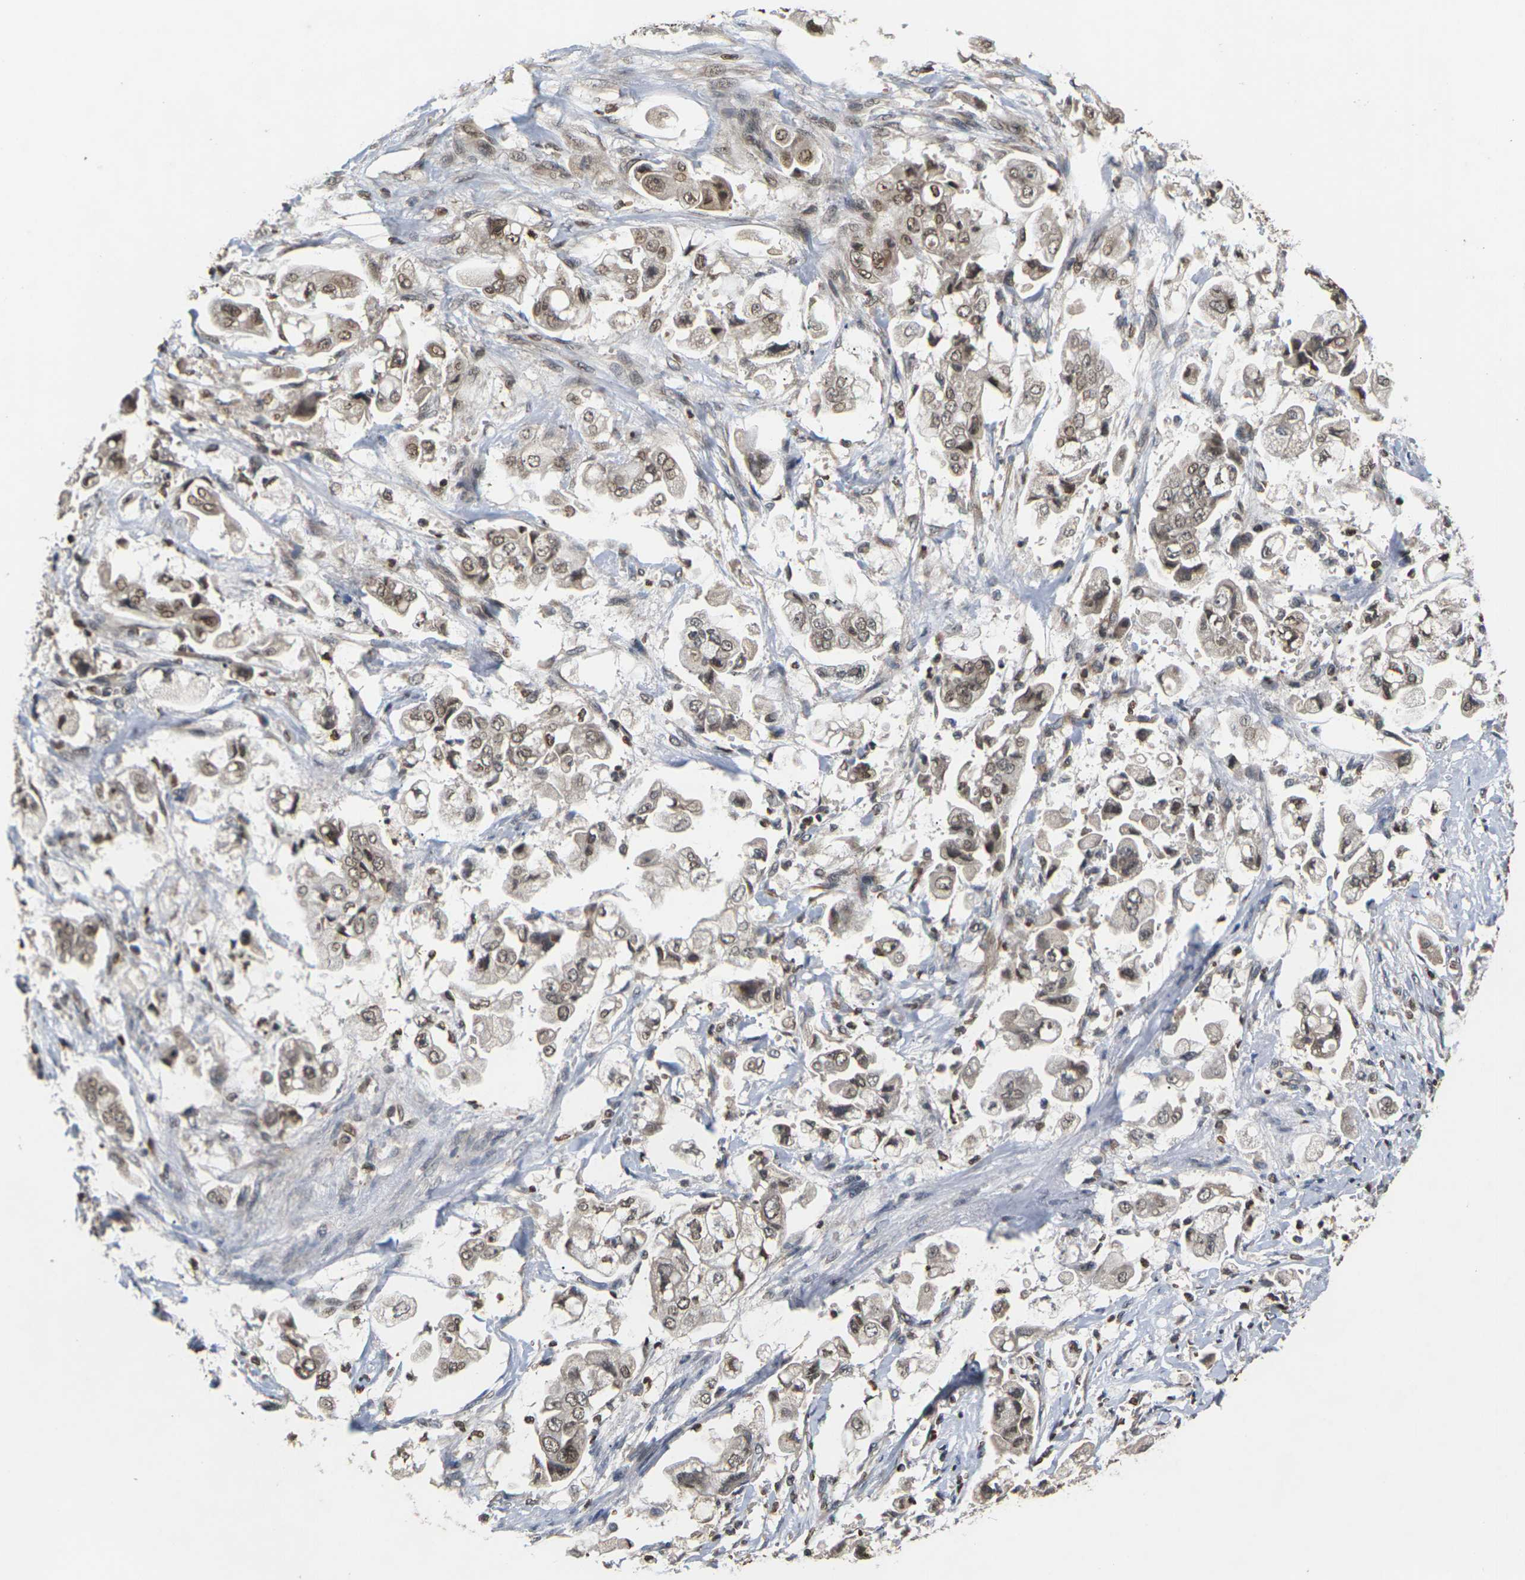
{"staining": {"intensity": "moderate", "quantity": ">75%", "location": "nuclear"}, "tissue": "stomach cancer", "cell_type": "Tumor cells", "image_type": "cancer", "snomed": [{"axis": "morphology", "description": "Adenocarcinoma, NOS"}, {"axis": "topography", "description": "Stomach"}], "caption": "Moderate nuclear protein positivity is identified in approximately >75% of tumor cells in adenocarcinoma (stomach).", "gene": "NELFA", "patient": {"sex": "male", "age": 62}}